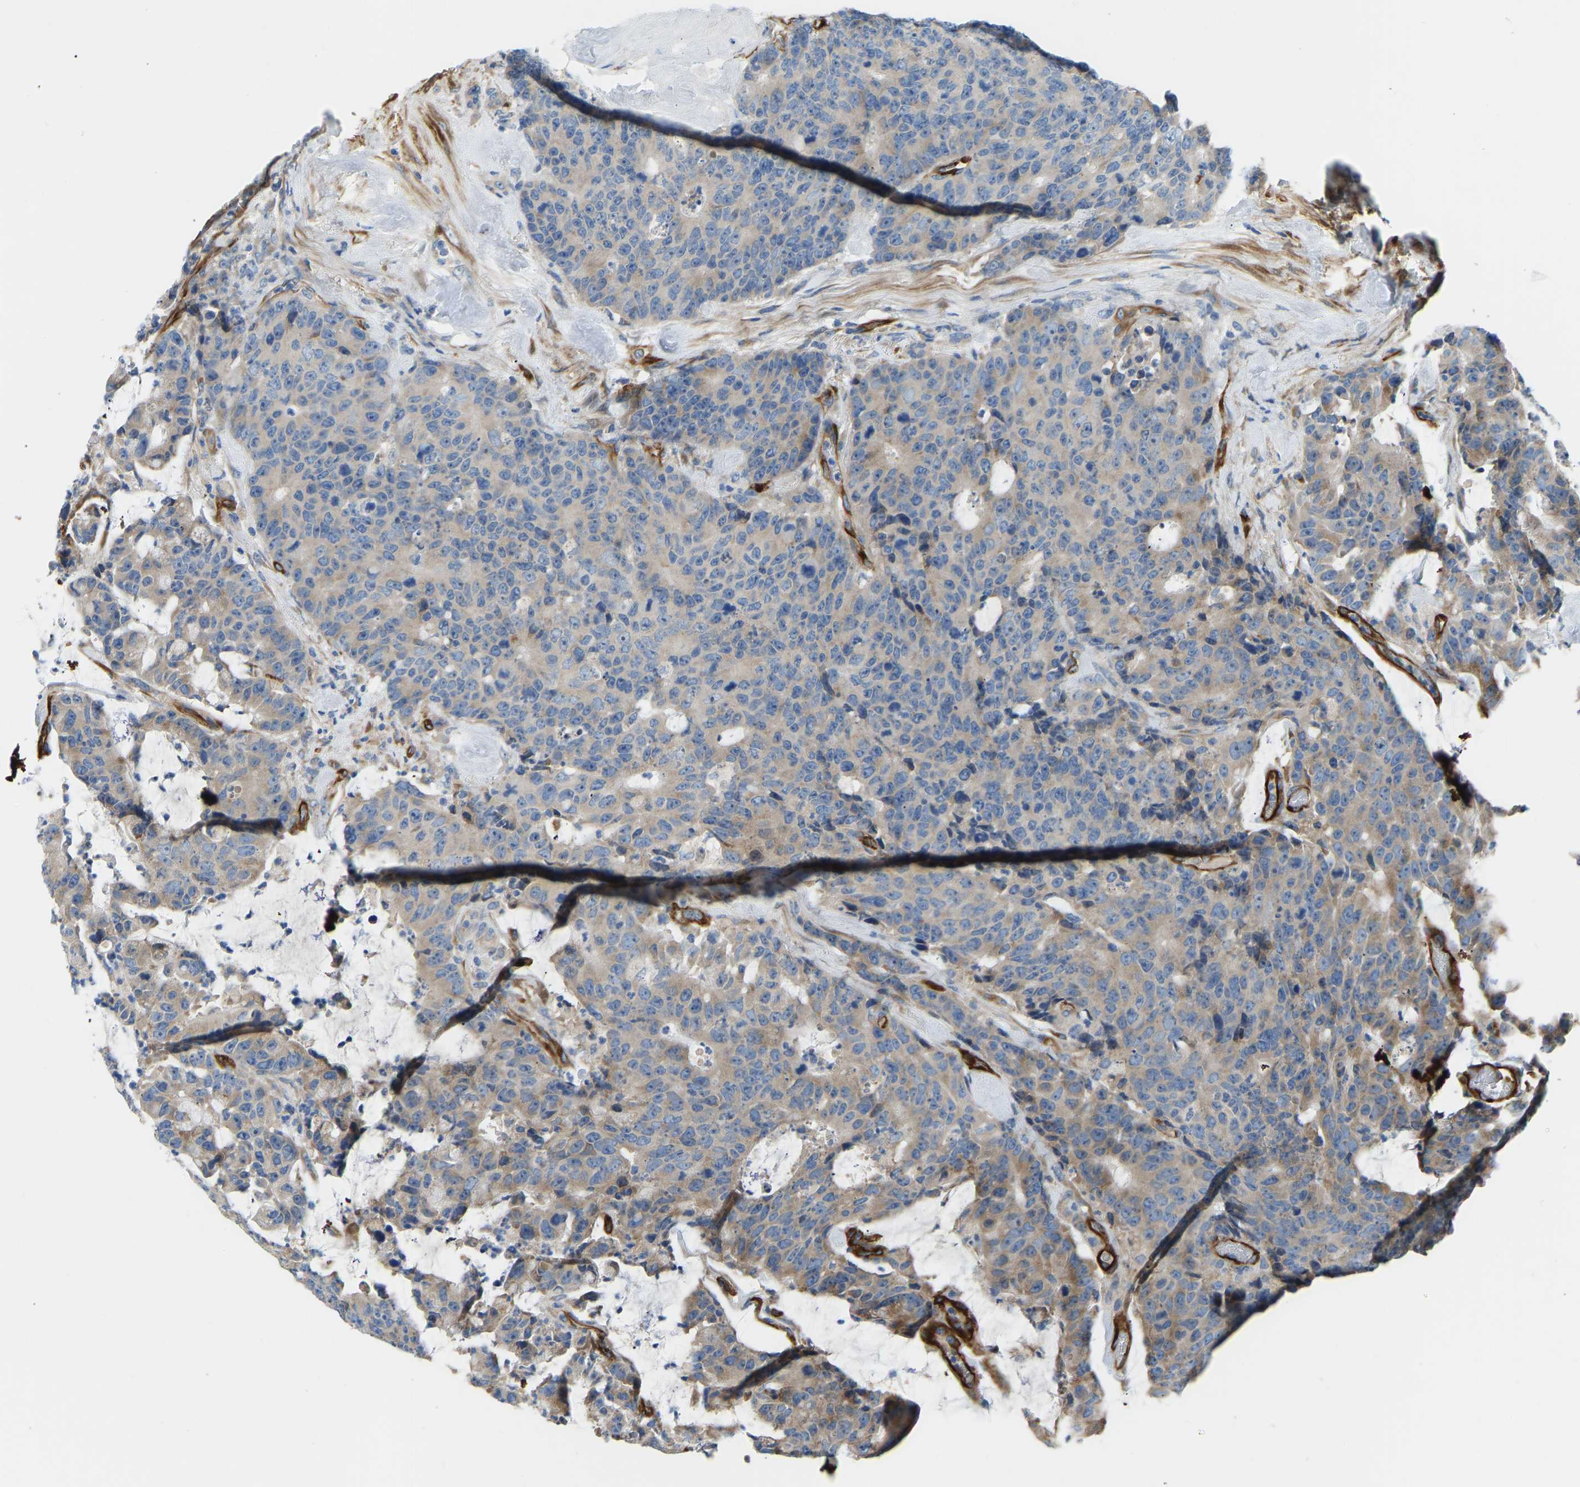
{"staining": {"intensity": "moderate", "quantity": "<25%", "location": "cytoplasmic/membranous"}, "tissue": "colorectal cancer", "cell_type": "Tumor cells", "image_type": "cancer", "snomed": [{"axis": "morphology", "description": "Adenocarcinoma, NOS"}, {"axis": "topography", "description": "Colon"}], "caption": "IHC photomicrograph of neoplastic tissue: colorectal adenocarcinoma stained using immunohistochemistry shows low levels of moderate protein expression localized specifically in the cytoplasmic/membranous of tumor cells, appearing as a cytoplasmic/membranous brown color.", "gene": "COL15A1", "patient": {"sex": "female", "age": 86}}